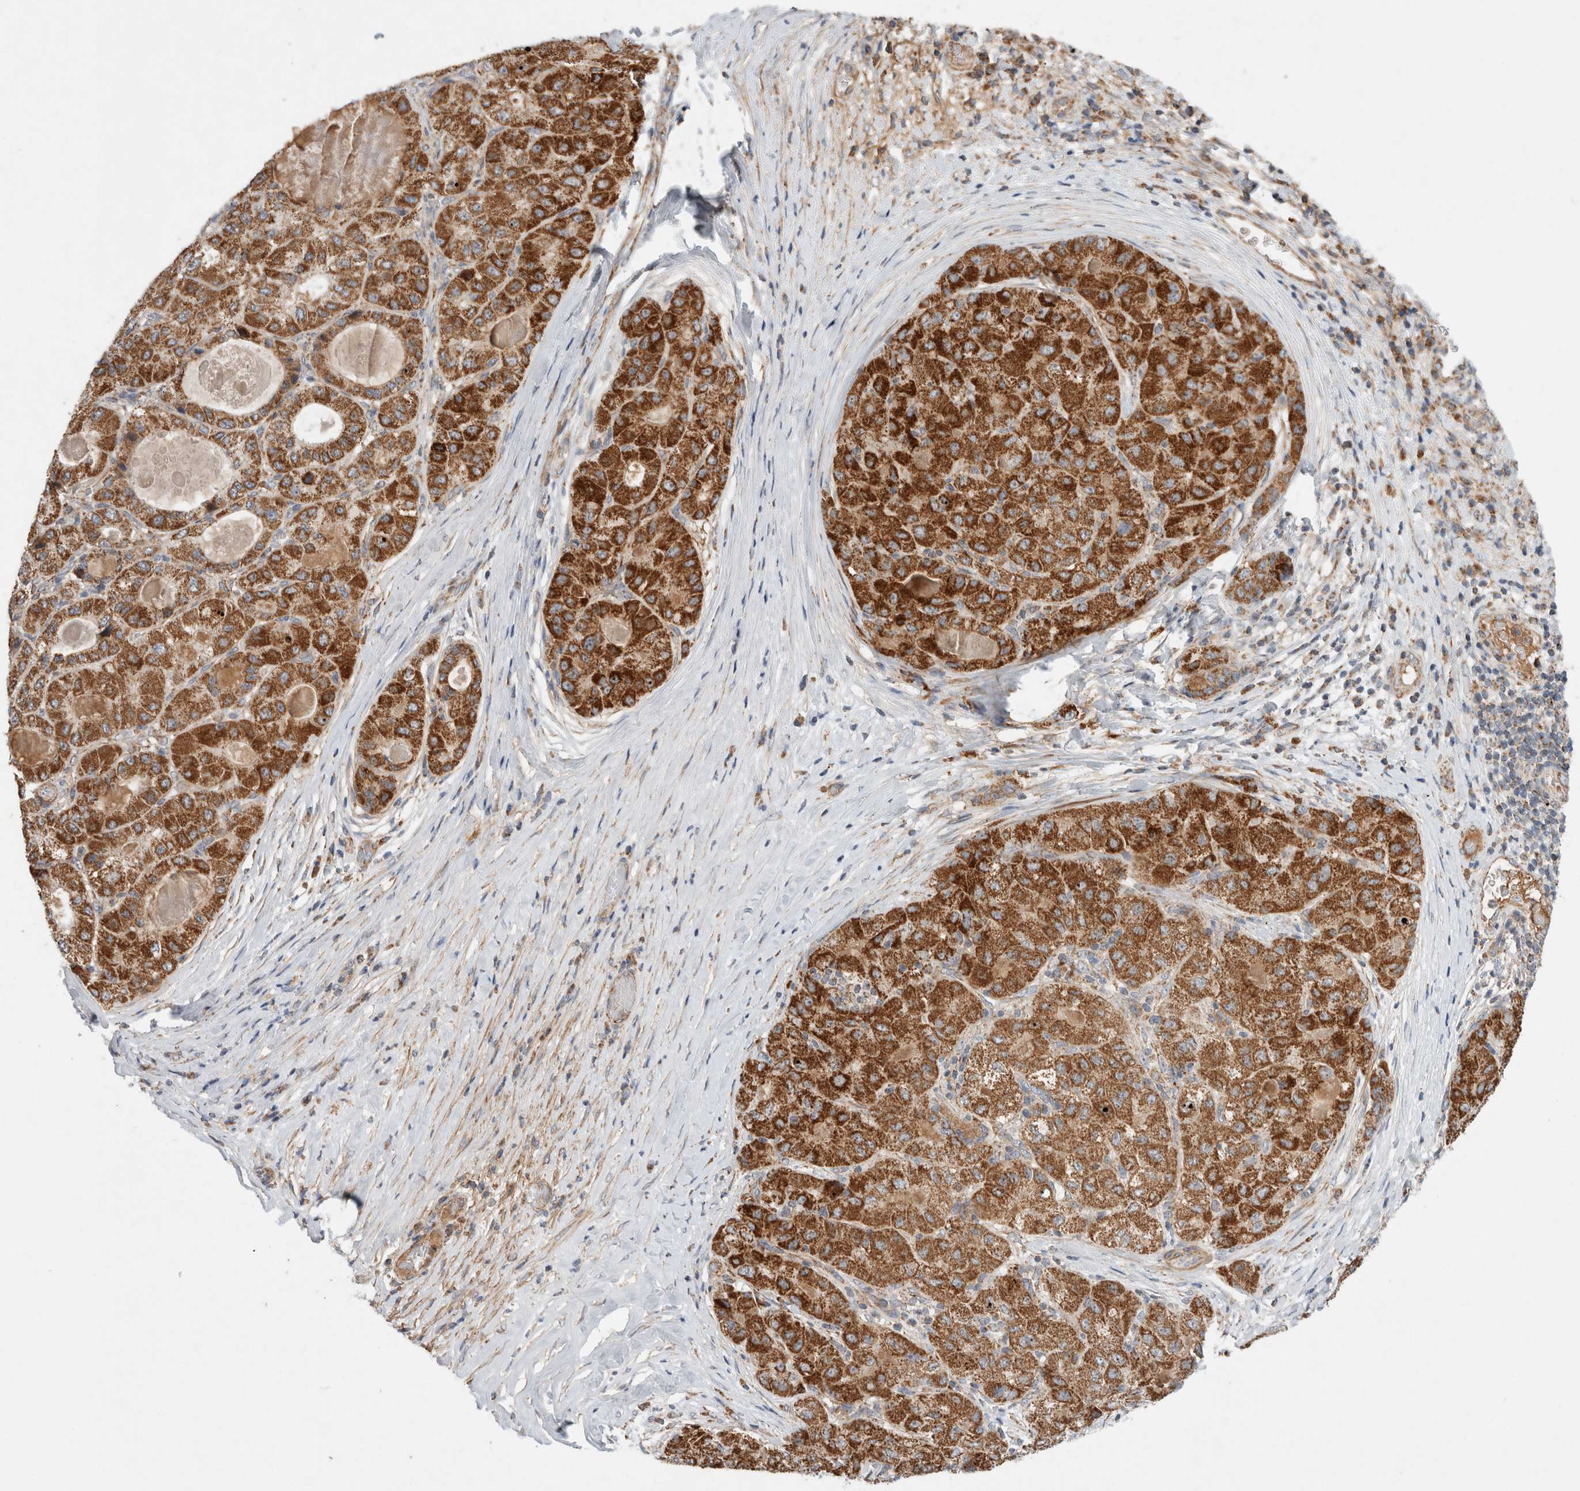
{"staining": {"intensity": "strong", "quantity": ">75%", "location": "cytoplasmic/membranous"}, "tissue": "liver cancer", "cell_type": "Tumor cells", "image_type": "cancer", "snomed": [{"axis": "morphology", "description": "Carcinoma, Hepatocellular, NOS"}, {"axis": "topography", "description": "Liver"}], "caption": "Immunohistochemistry micrograph of liver hepatocellular carcinoma stained for a protein (brown), which shows high levels of strong cytoplasmic/membranous staining in about >75% of tumor cells.", "gene": "MRPS28", "patient": {"sex": "male", "age": 80}}